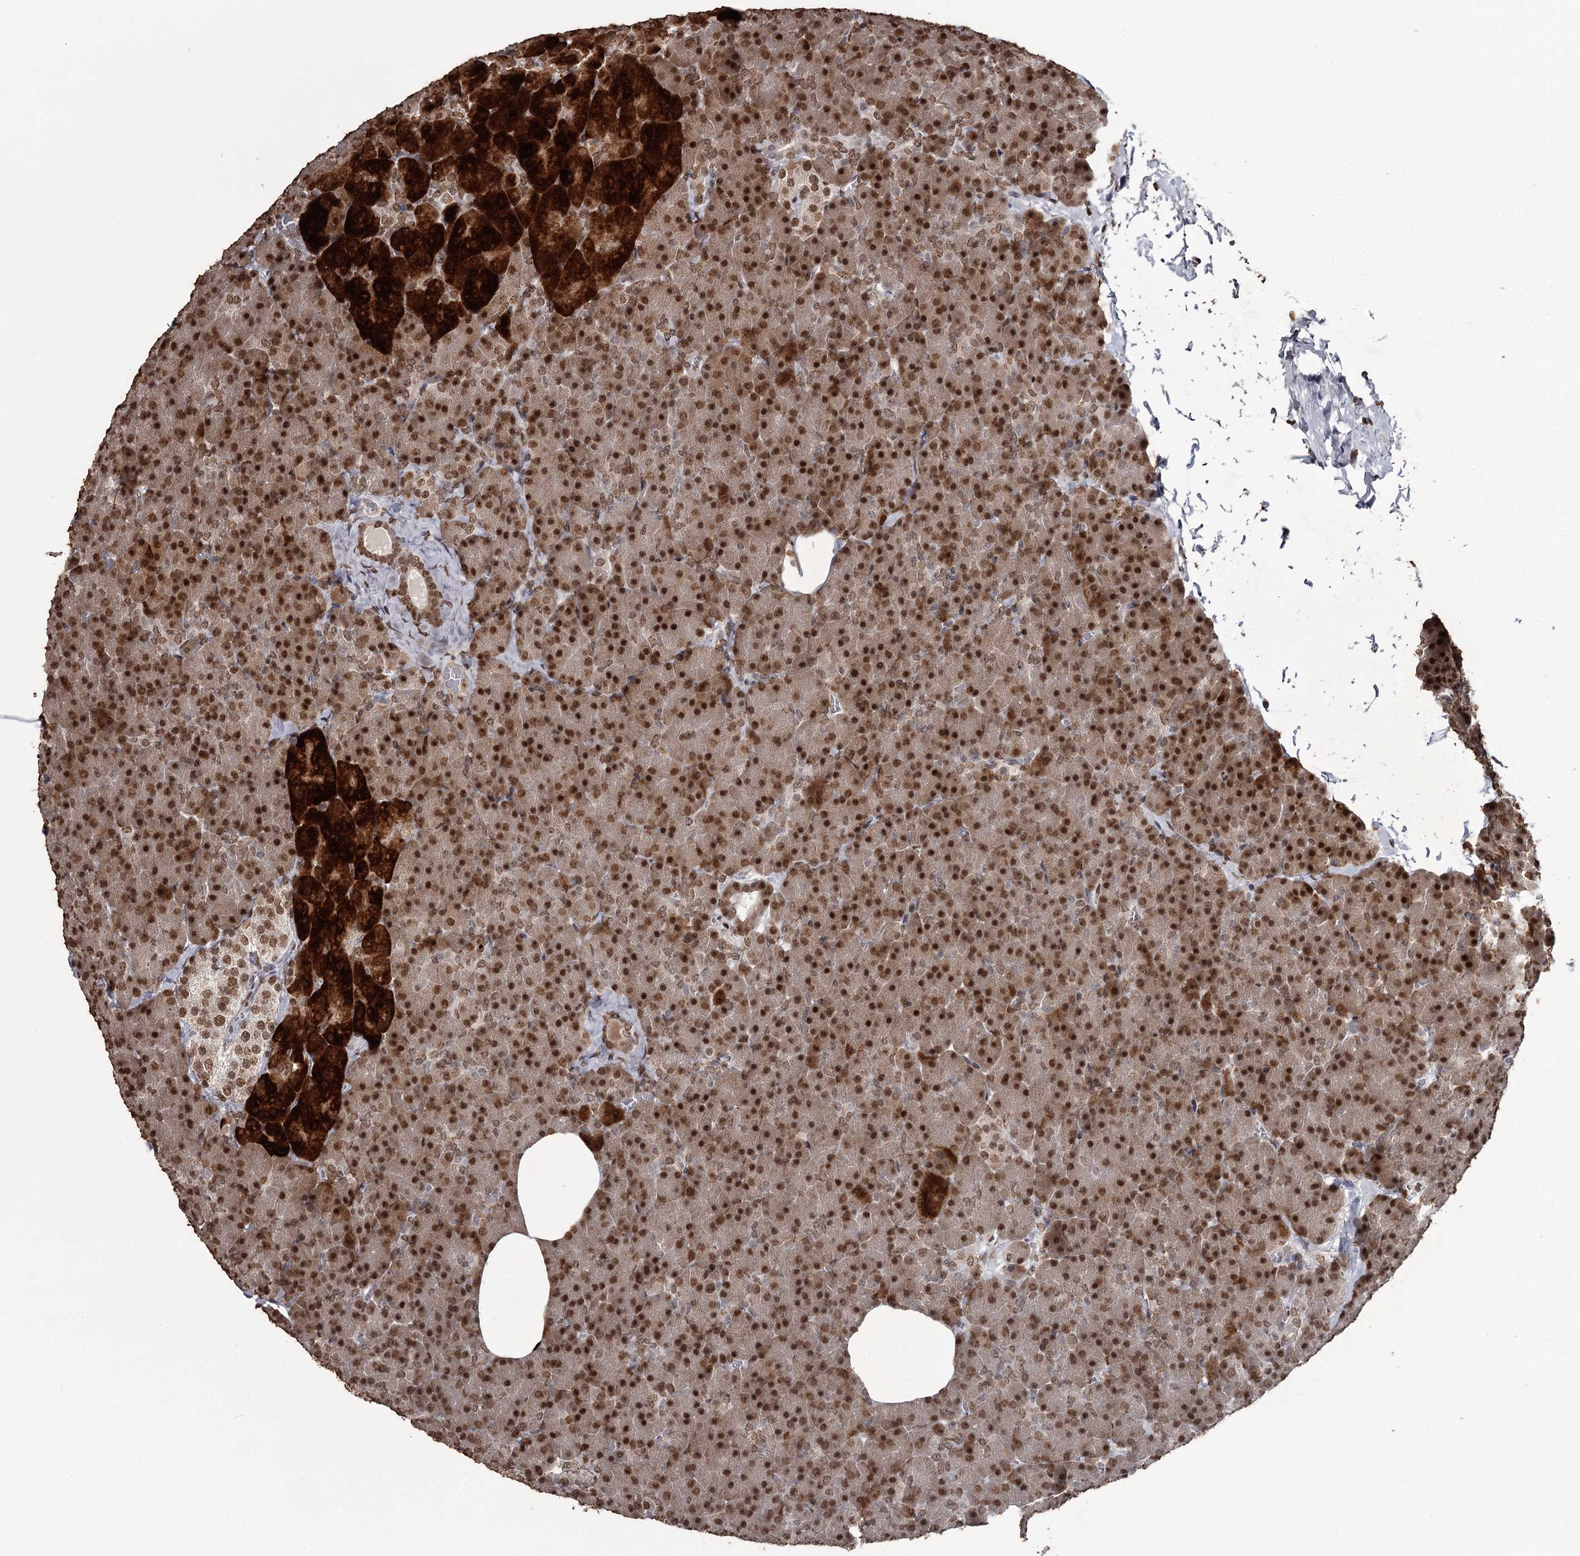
{"staining": {"intensity": "strong", "quantity": ">75%", "location": "cytoplasmic/membranous,nuclear"}, "tissue": "pancreas", "cell_type": "Exocrine glandular cells", "image_type": "normal", "snomed": [{"axis": "morphology", "description": "Normal tissue, NOS"}, {"axis": "morphology", "description": "Carcinoid, malignant, NOS"}, {"axis": "topography", "description": "Pancreas"}], "caption": "Brown immunohistochemical staining in unremarkable human pancreas reveals strong cytoplasmic/membranous,nuclear positivity in about >75% of exocrine glandular cells. (brown staining indicates protein expression, while blue staining denotes nuclei).", "gene": "THYN1", "patient": {"sex": "female", "age": 35}}